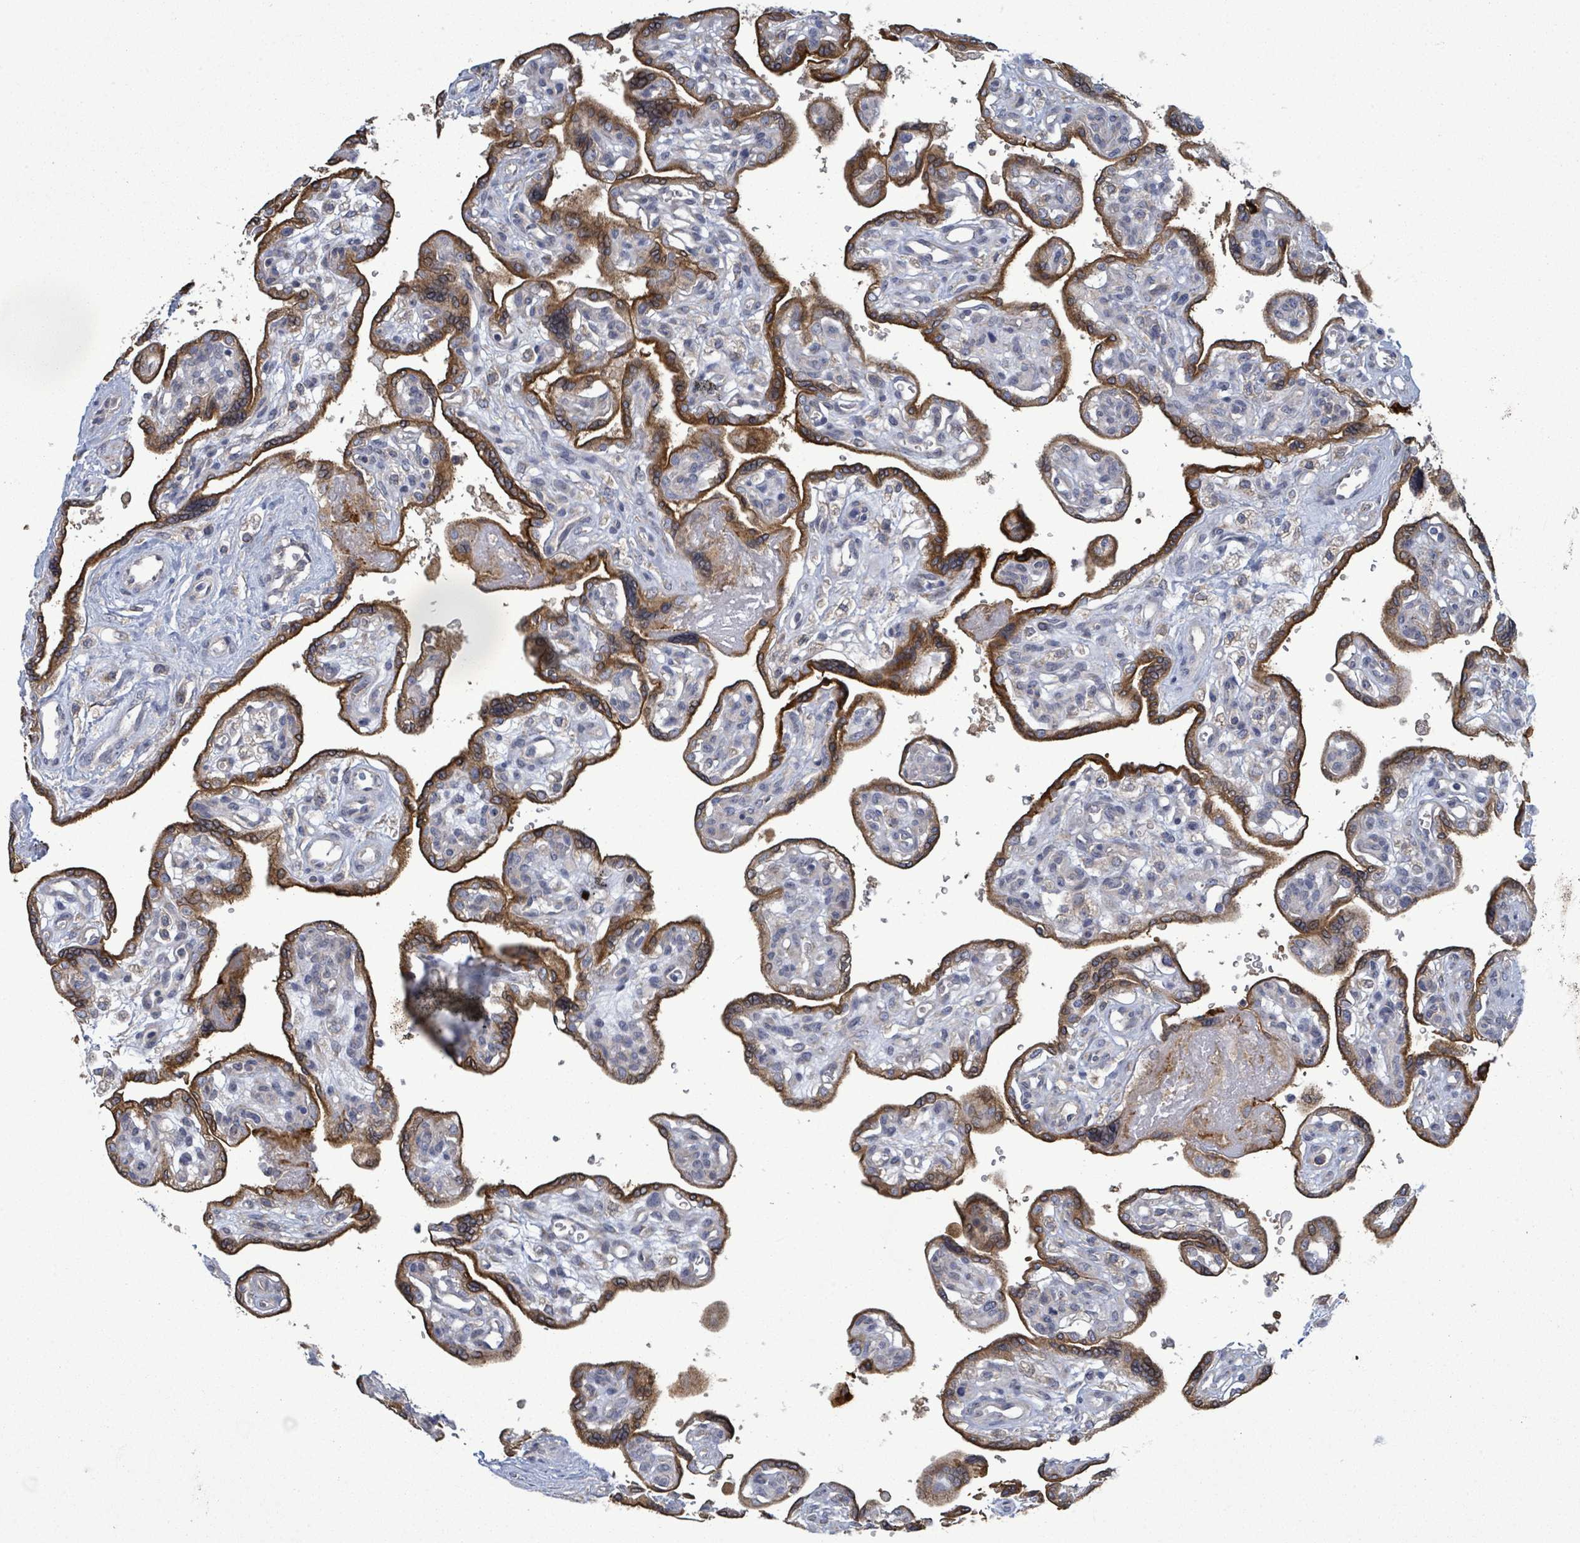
{"staining": {"intensity": "strong", "quantity": ">75%", "location": "cytoplasmic/membranous"}, "tissue": "placenta", "cell_type": "Trophoblastic cells", "image_type": "normal", "snomed": [{"axis": "morphology", "description": "Normal tissue, NOS"}, {"axis": "topography", "description": "Placenta"}], "caption": "Strong cytoplasmic/membranous positivity is seen in about >75% of trophoblastic cells in normal placenta. (DAB (3,3'-diaminobenzidine) IHC with brightfield microscopy, high magnification).", "gene": "ATP13A1", "patient": {"sex": "female", "age": 39}}